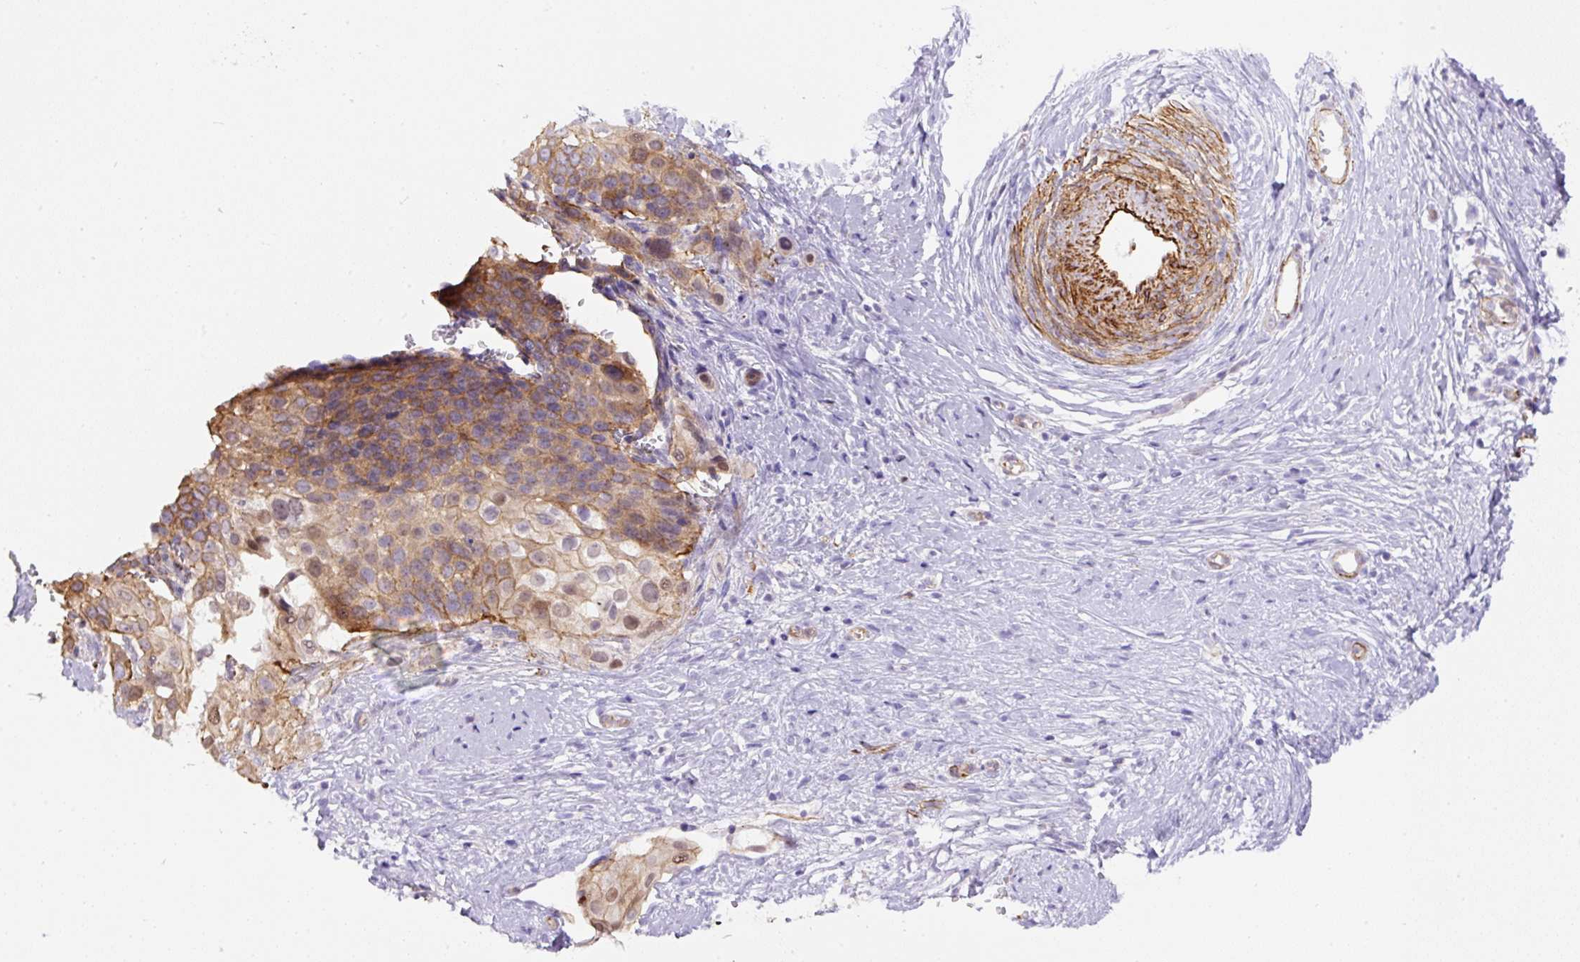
{"staining": {"intensity": "moderate", "quantity": ">75%", "location": "cytoplasmic/membranous"}, "tissue": "cervical cancer", "cell_type": "Tumor cells", "image_type": "cancer", "snomed": [{"axis": "morphology", "description": "Squamous cell carcinoma, NOS"}, {"axis": "topography", "description": "Cervix"}], "caption": "Squamous cell carcinoma (cervical) was stained to show a protein in brown. There is medium levels of moderate cytoplasmic/membranous positivity in approximately >75% of tumor cells.", "gene": "B3GALT5", "patient": {"sex": "female", "age": 44}}